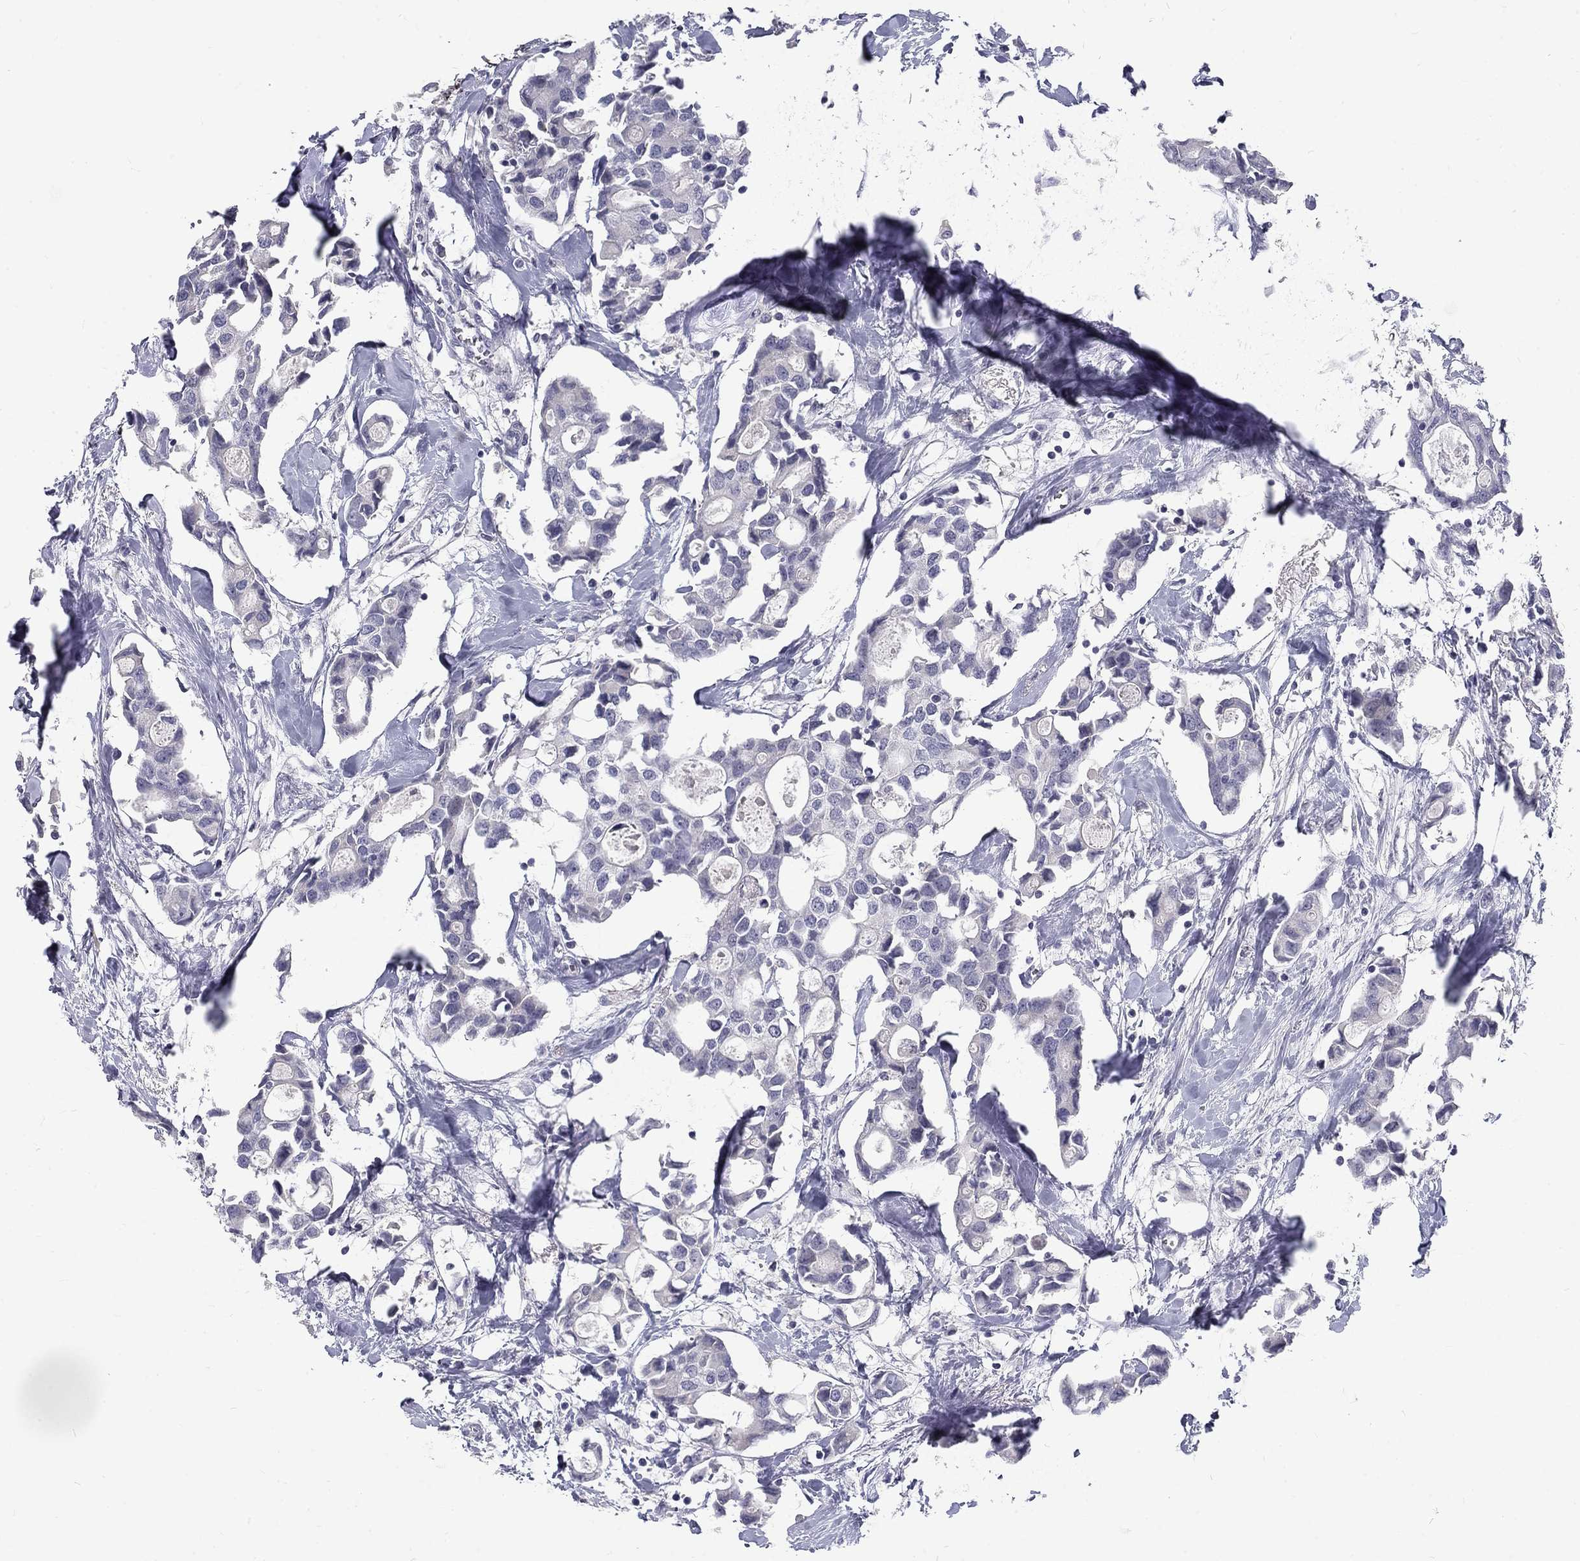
{"staining": {"intensity": "negative", "quantity": "none", "location": "none"}, "tissue": "breast cancer", "cell_type": "Tumor cells", "image_type": "cancer", "snomed": [{"axis": "morphology", "description": "Duct carcinoma"}, {"axis": "topography", "description": "Breast"}], "caption": "Immunohistochemistry (IHC) micrograph of neoplastic tissue: human invasive ductal carcinoma (breast) stained with DAB shows no significant protein staining in tumor cells.", "gene": "NOS1", "patient": {"sex": "female", "age": 83}}